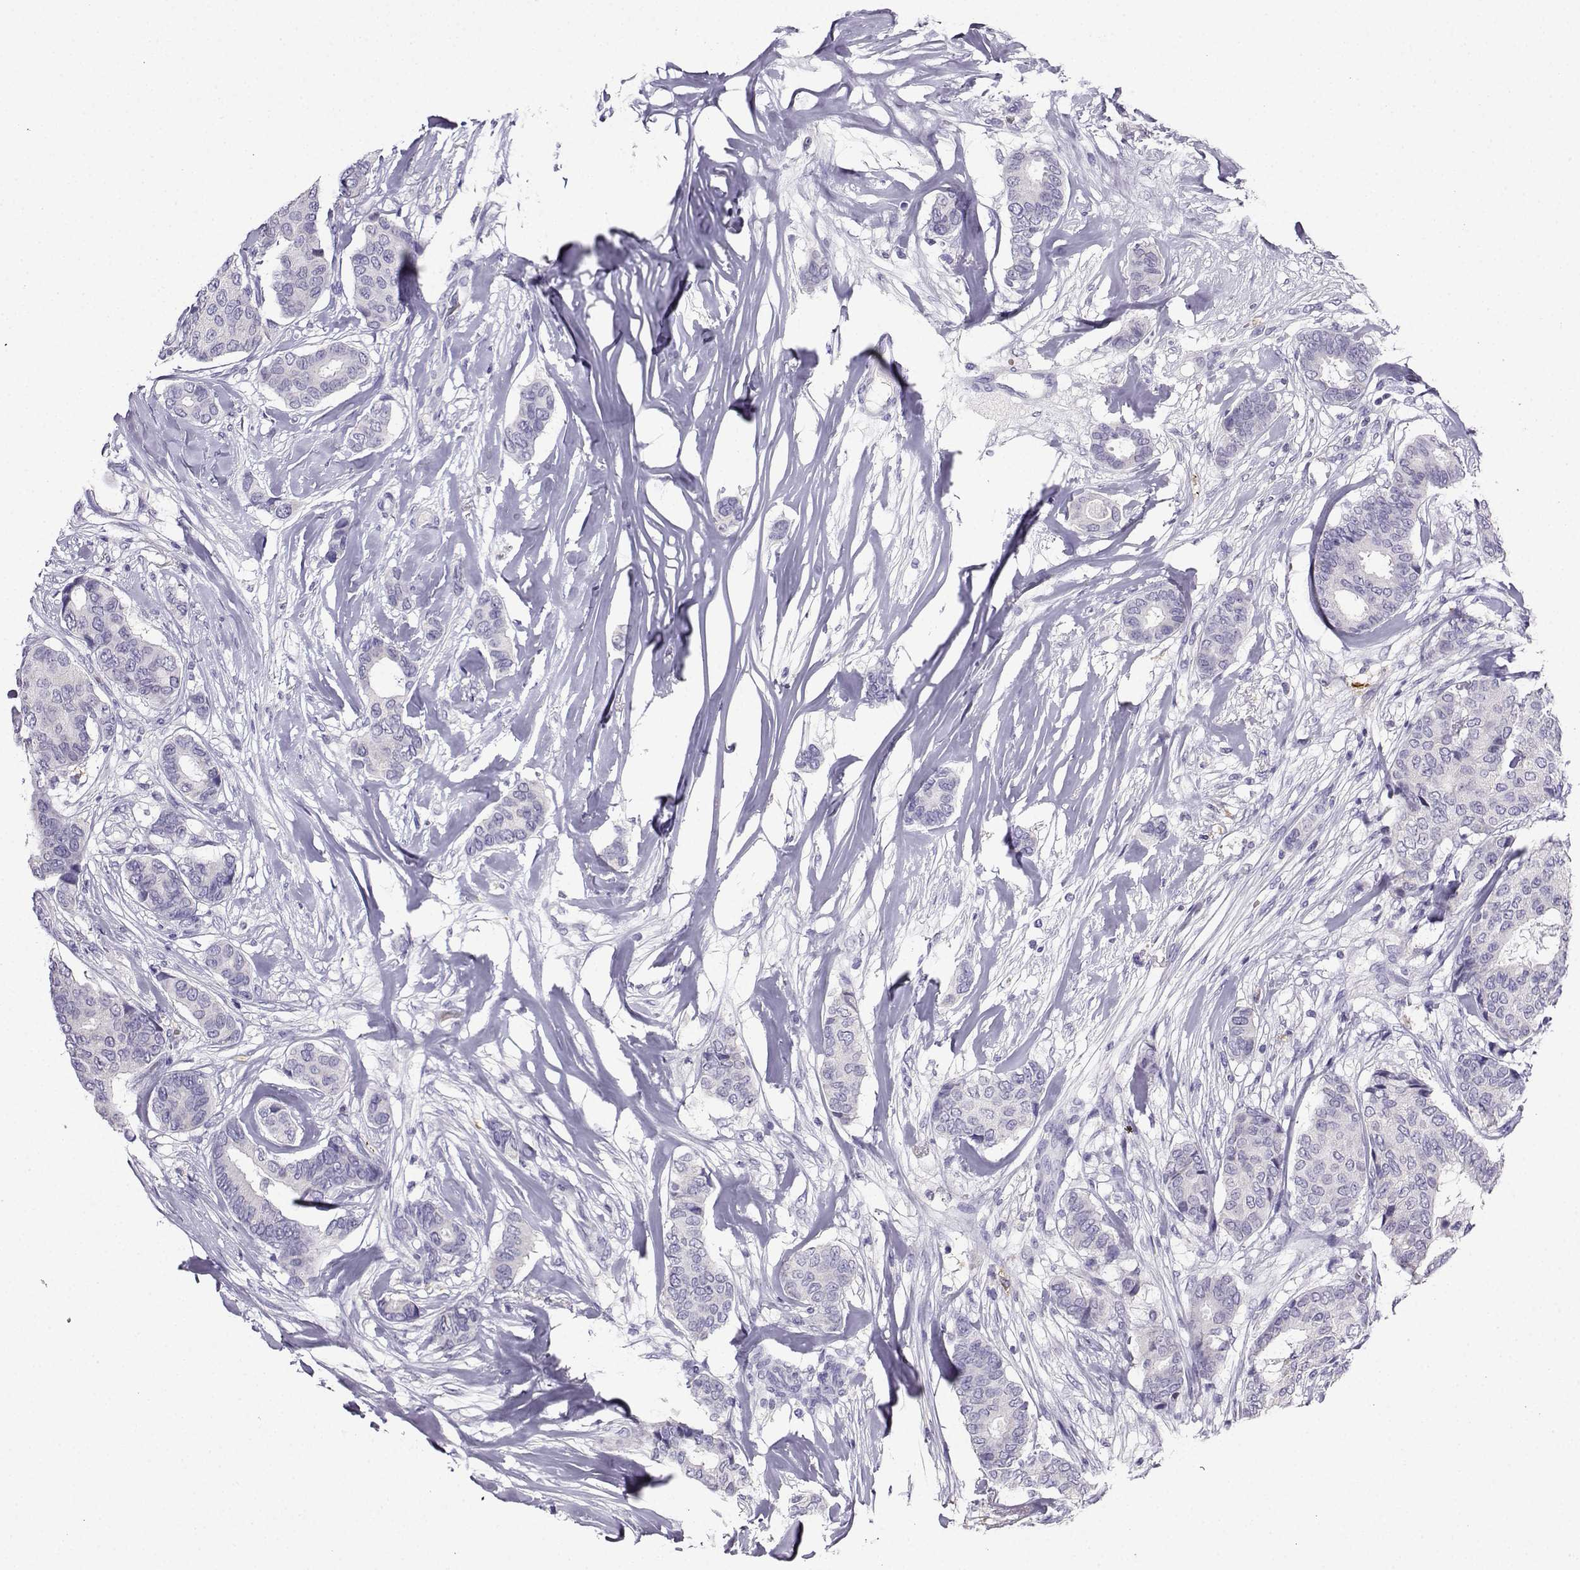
{"staining": {"intensity": "negative", "quantity": "none", "location": "none"}, "tissue": "breast cancer", "cell_type": "Tumor cells", "image_type": "cancer", "snomed": [{"axis": "morphology", "description": "Duct carcinoma"}, {"axis": "topography", "description": "Breast"}], "caption": "Immunohistochemistry (IHC) photomicrograph of breast cancer (infiltrating ductal carcinoma) stained for a protein (brown), which displays no positivity in tumor cells.", "gene": "LINGO1", "patient": {"sex": "female", "age": 75}}